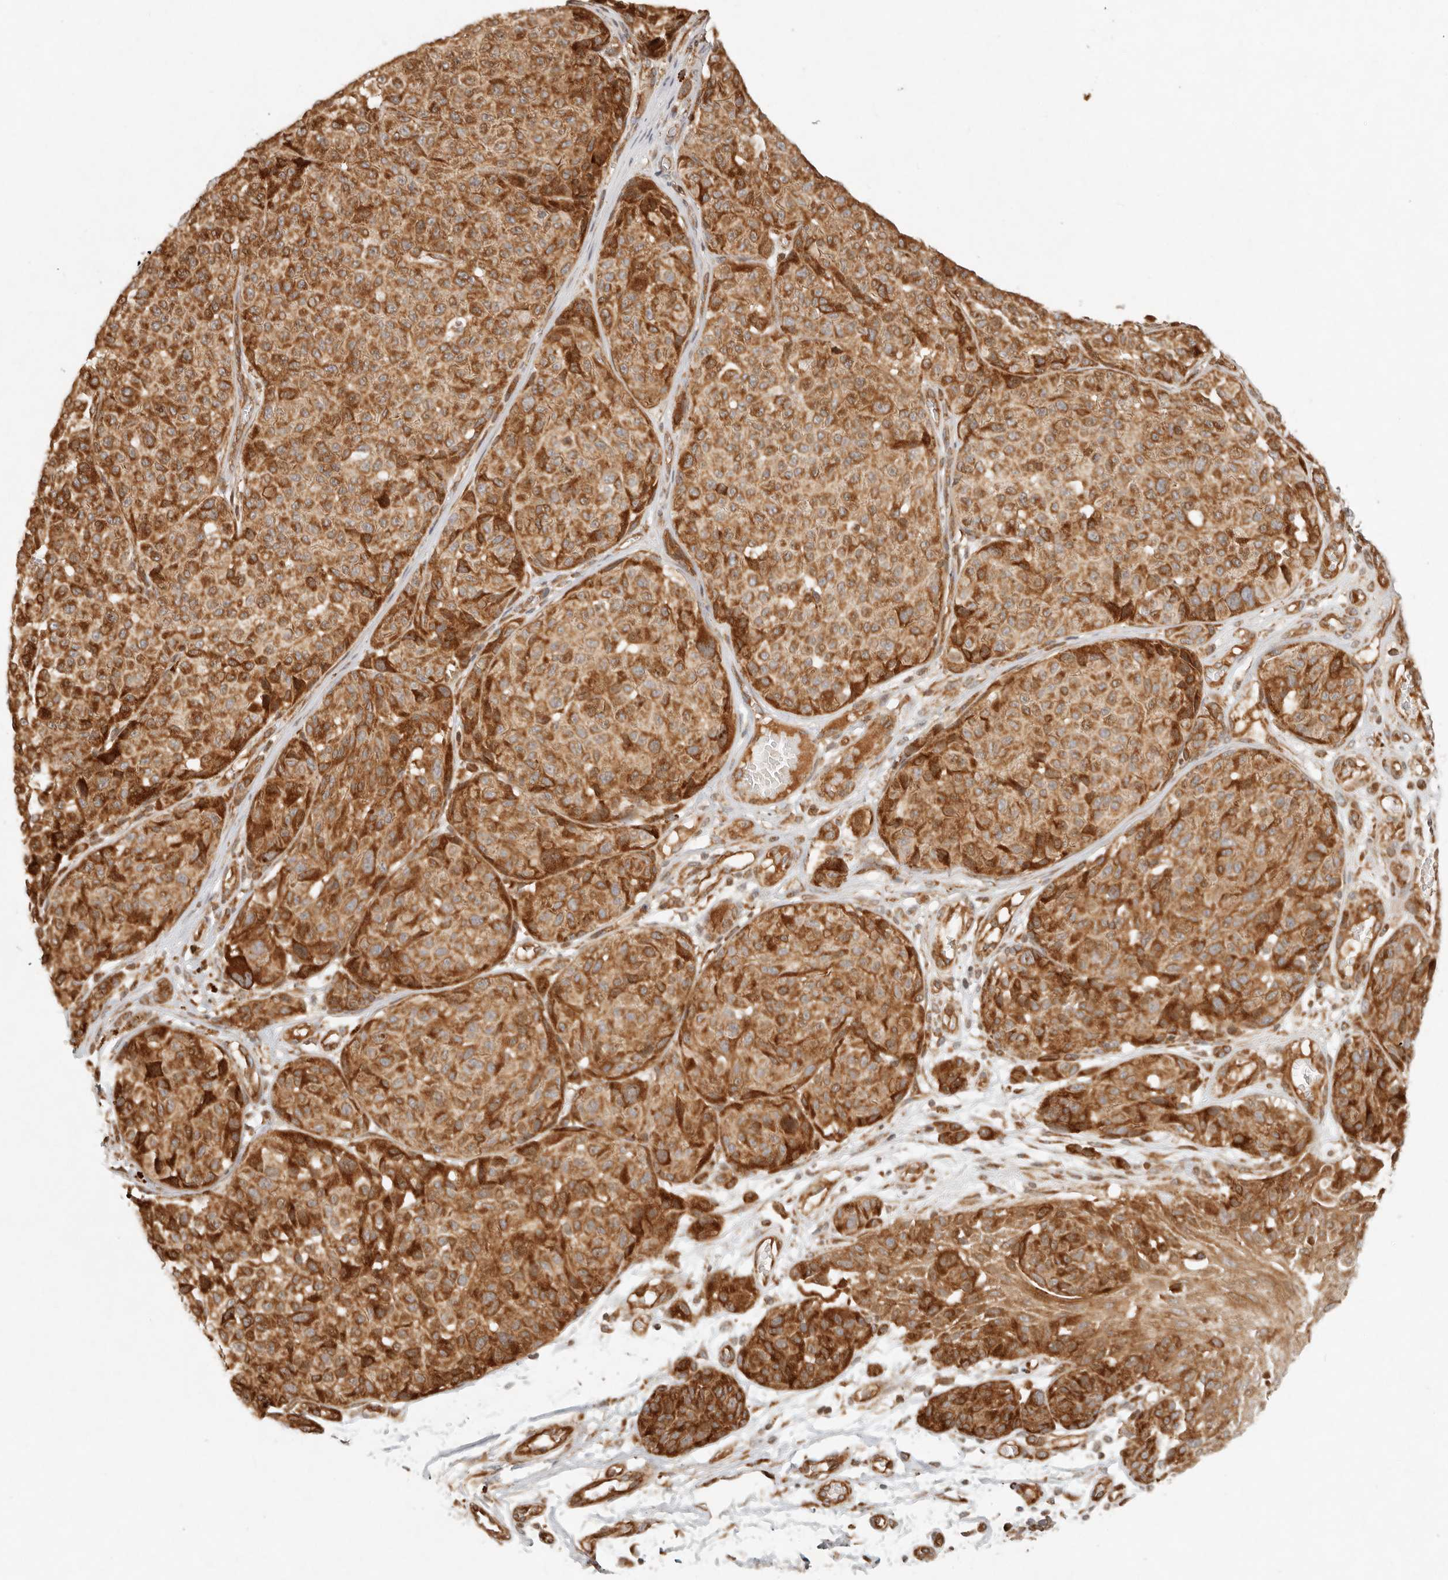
{"staining": {"intensity": "strong", "quantity": ">75%", "location": "cytoplasmic/membranous"}, "tissue": "melanoma", "cell_type": "Tumor cells", "image_type": "cancer", "snomed": [{"axis": "morphology", "description": "Malignant melanoma, NOS"}, {"axis": "topography", "description": "Skin"}], "caption": "Human melanoma stained with a protein marker reveals strong staining in tumor cells.", "gene": "KLHL38", "patient": {"sex": "male", "age": 83}}